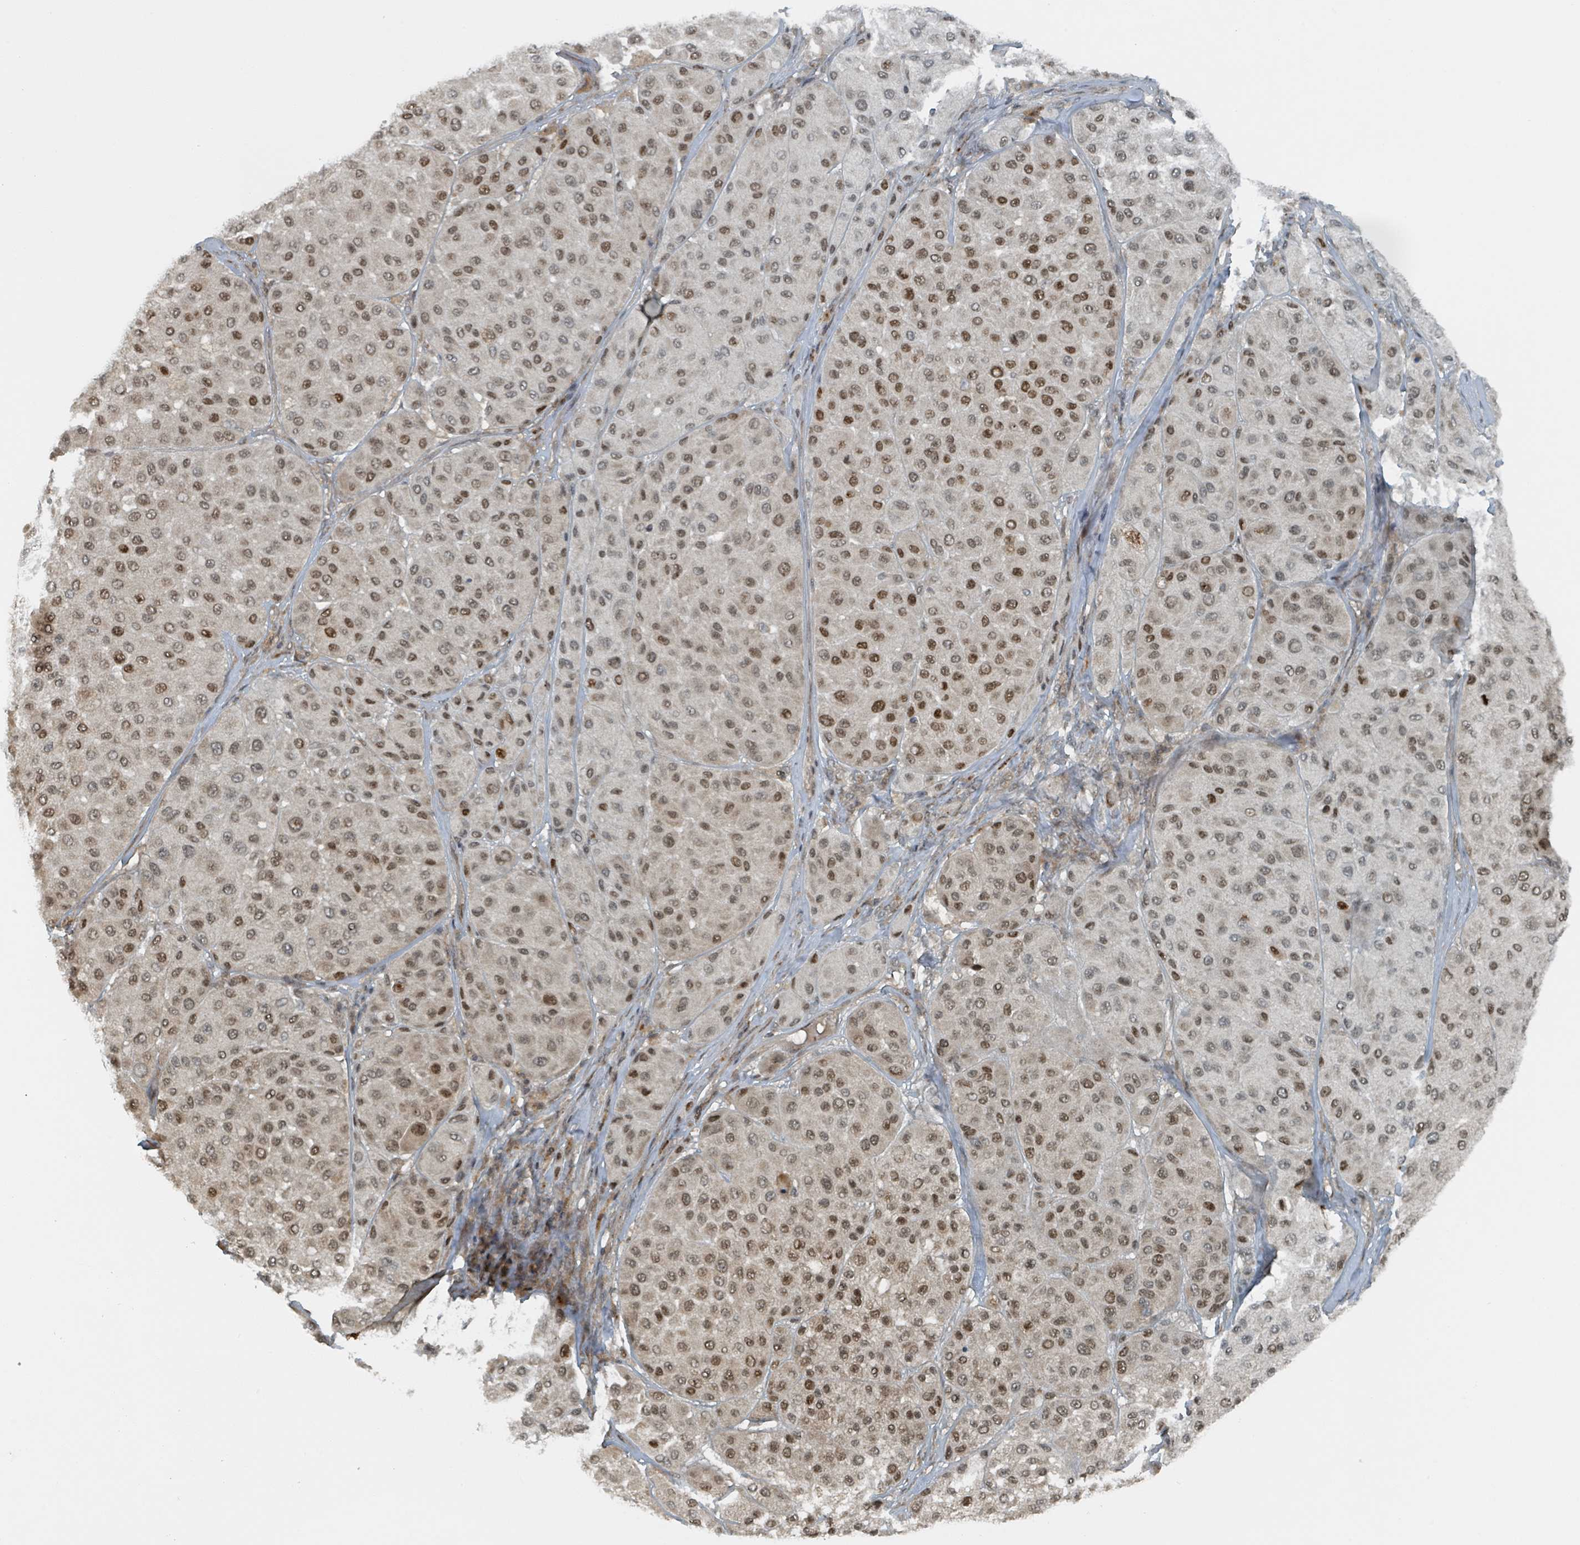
{"staining": {"intensity": "moderate", "quantity": ">75%", "location": "nuclear"}, "tissue": "melanoma", "cell_type": "Tumor cells", "image_type": "cancer", "snomed": [{"axis": "morphology", "description": "Malignant melanoma, Metastatic site"}, {"axis": "topography", "description": "Smooth muscle"}], "caption": "Melanoma stained with DAB IHC reveals medium levels of moderate nuclear expression in about >75% of tumor cells.", "gene": "PHIP", "patient": {"sex": "male", "age": 41}}